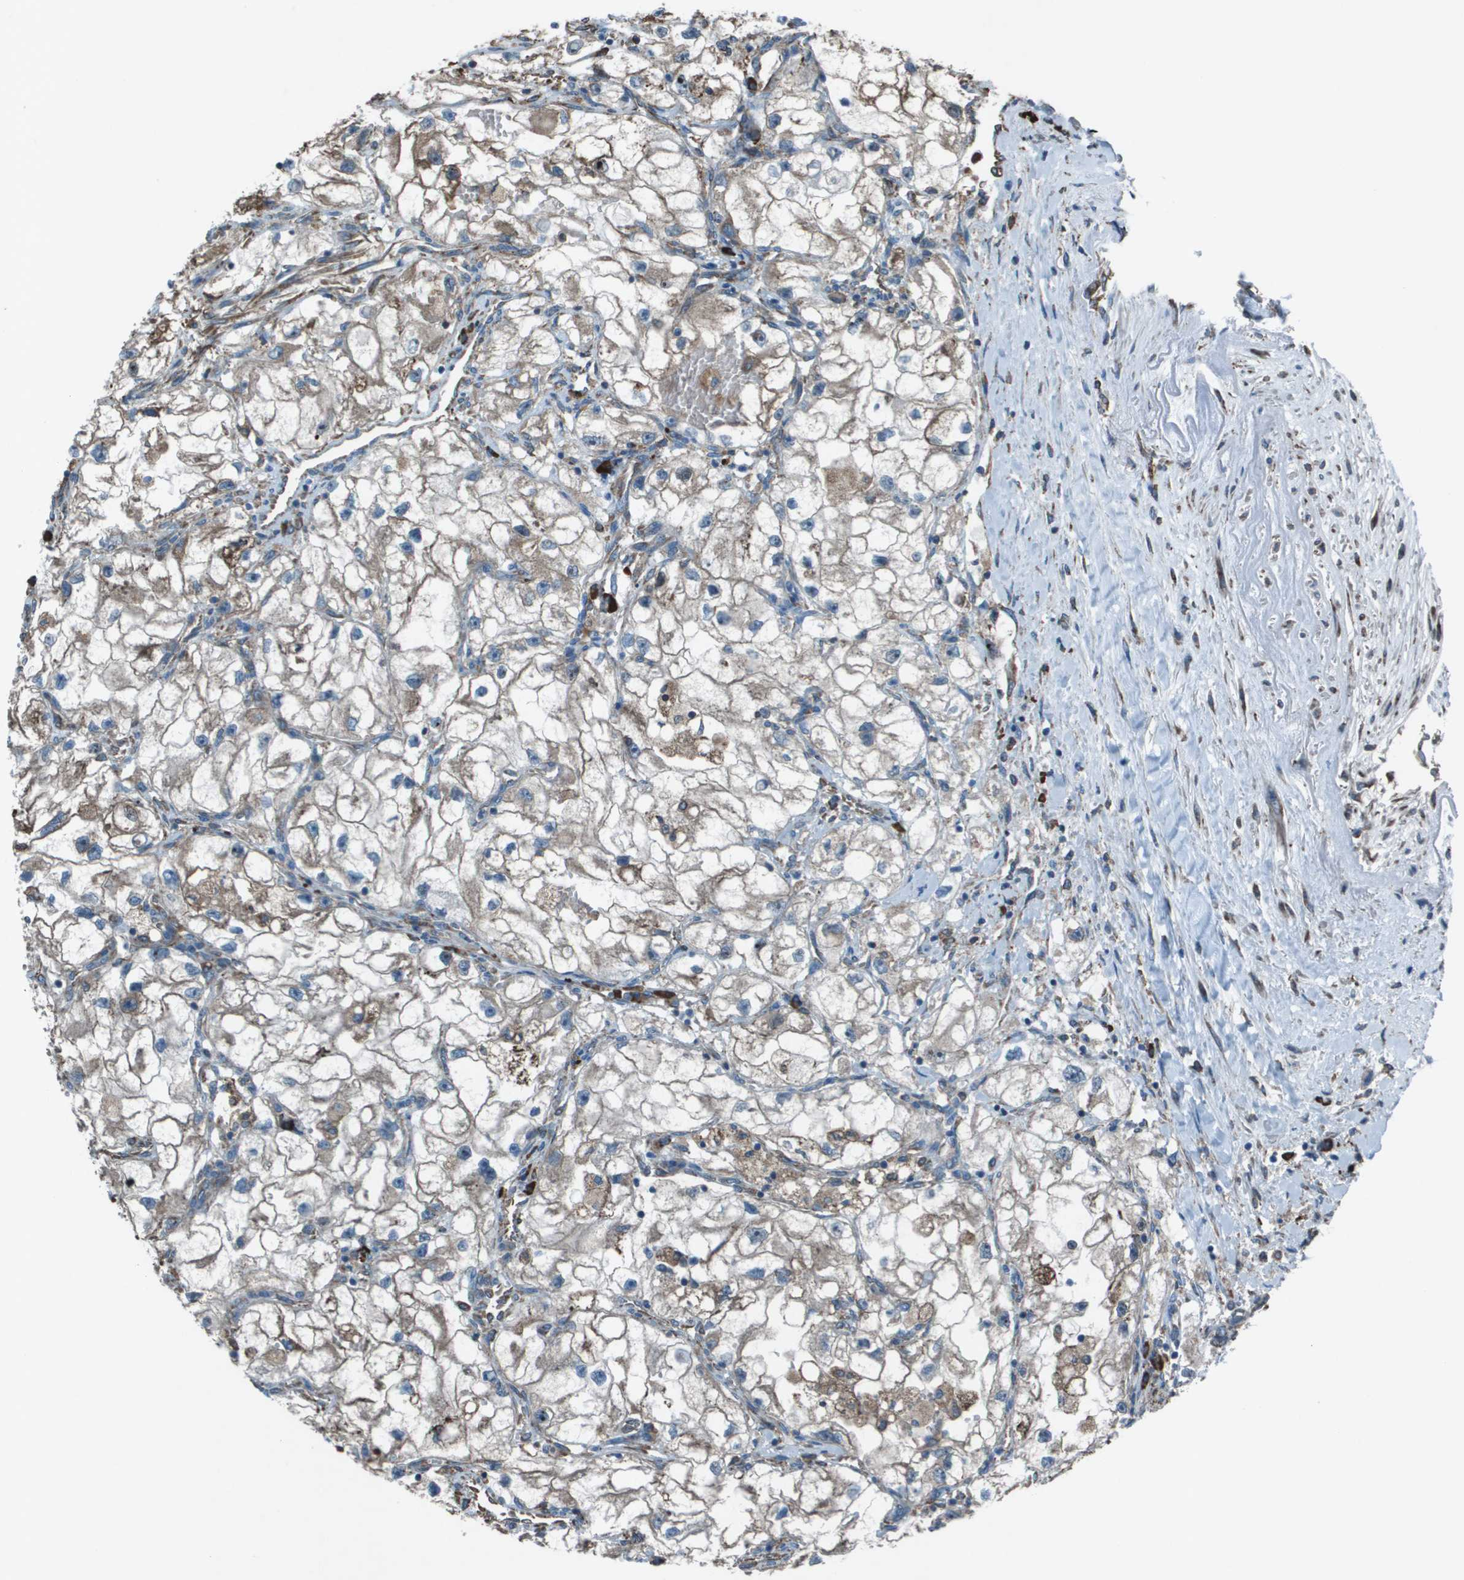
{"staining": {"intensity": "weak", "quantity": "25%-75%", "location": "cytoplasmic/membranous"}, "tissue": "renal cancer", "cell_type": "Tumor cells", "image_type": "cancer", "snomed": [{"axis": "morphology", "description": "Adenocarcinoma, NOS"}, {"axis": "topography", "description": "Kidney"}], "caption": "The image demonstrates immunohistochemical staining of renal adenocarcinoma. There is weak cytoplasmic/membranous staining is seen in about 25%-75% of tumor cells. (Stains: DAB in brown, nuclei in blue, Microscopy: brightfield microscopy at high magnification).", "gene": "UTS2", "patient": {"sex": "female", "age": 70}}